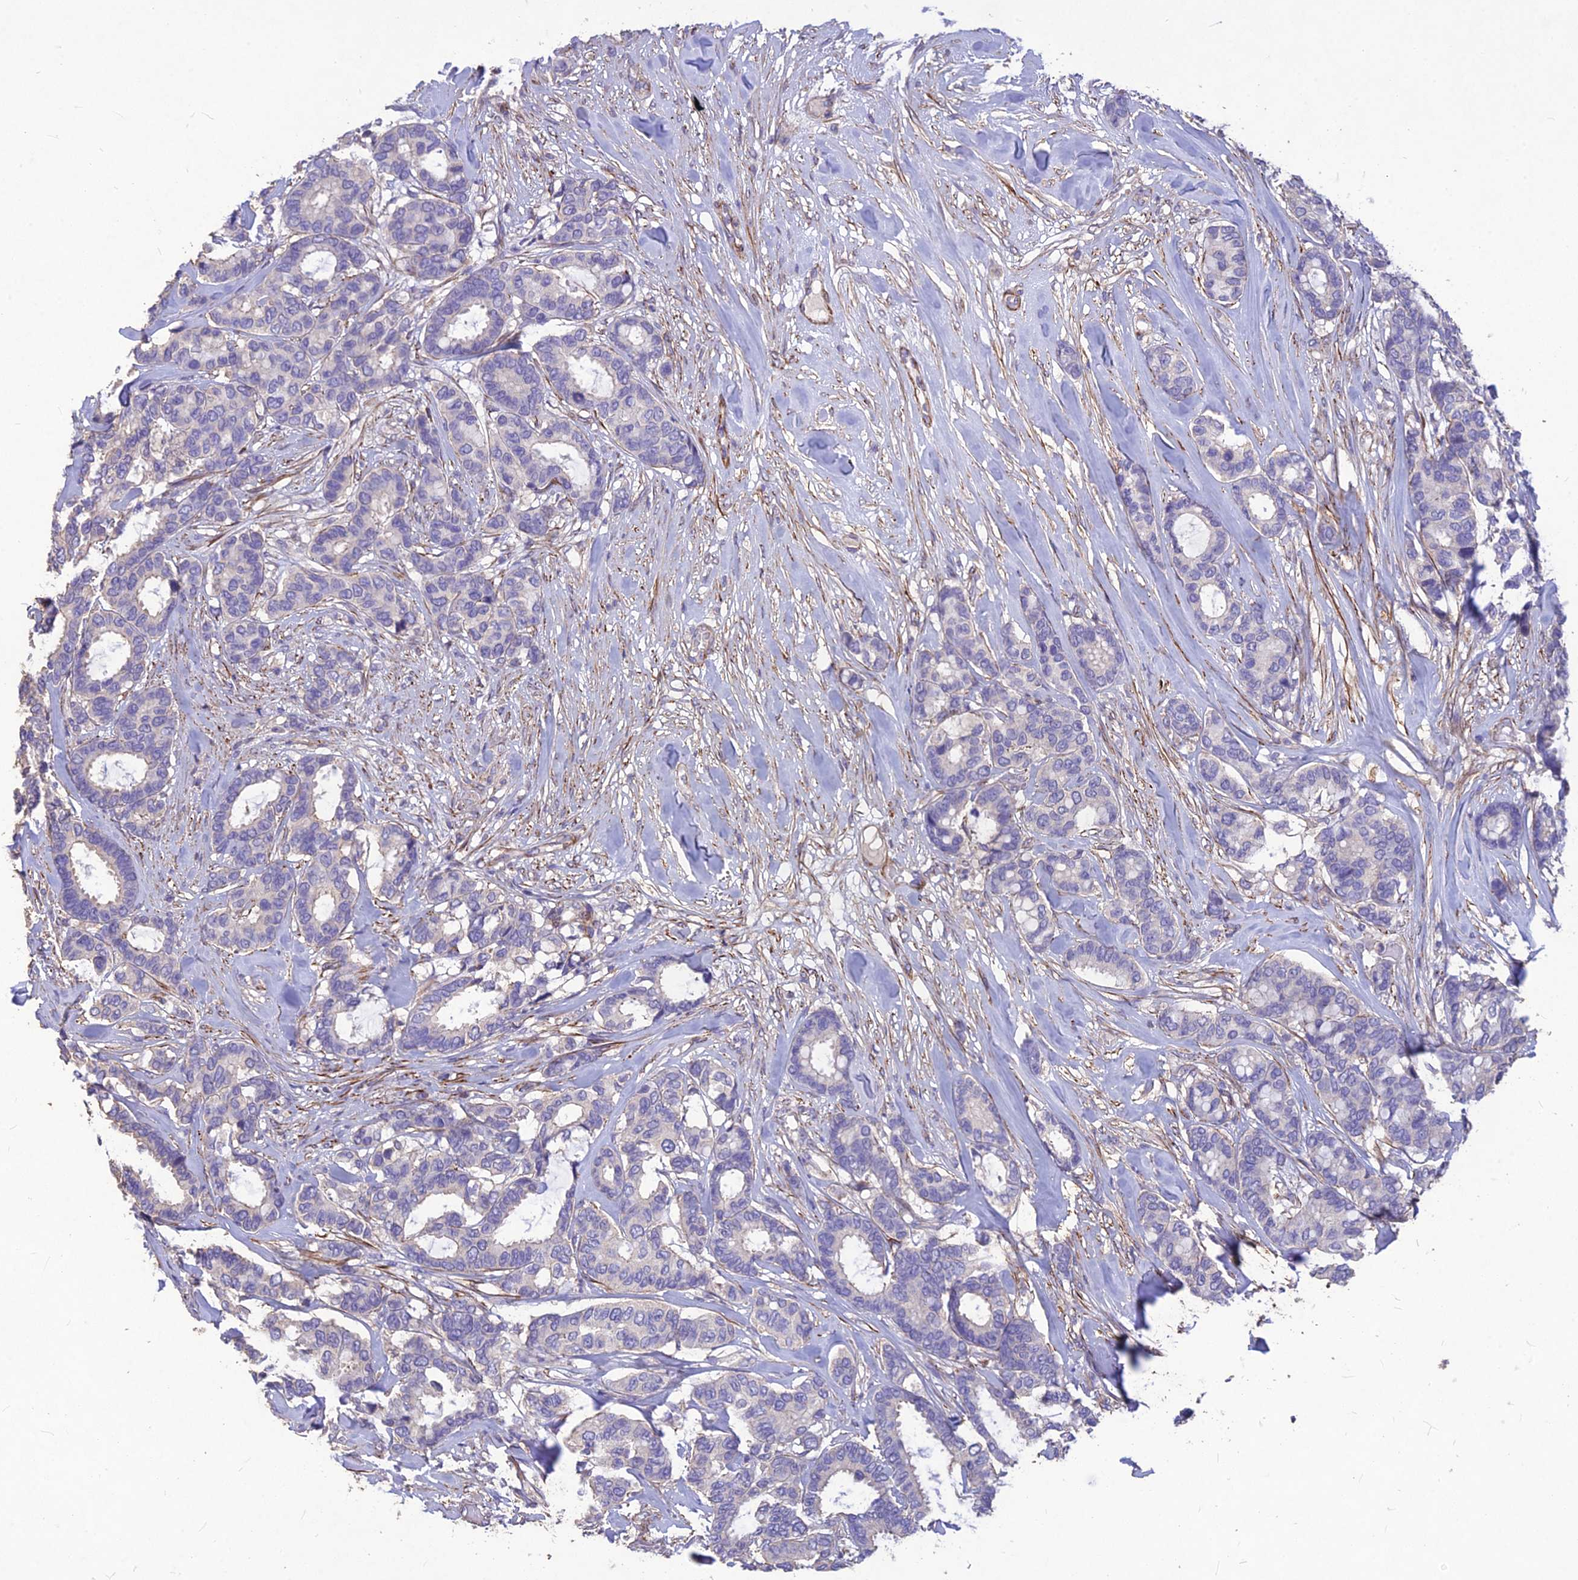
{"staining": {"intensity": "negative", "quantity": "none", "location": "none"}, "tissue": "breast cancer", "cell_type": "Tumor cells", "image_type": "cancer", "snomed": [{"axis": "morphology", "description": "Duct carcinoma"}, {"axis": "topography", "description": "Breast"}], "caption": "Immunohistochemical staining of breast cancer displays no significant staining in tumor cells.", "gene": "CLUH", "patient": {"sex": "female", "age": 87}}